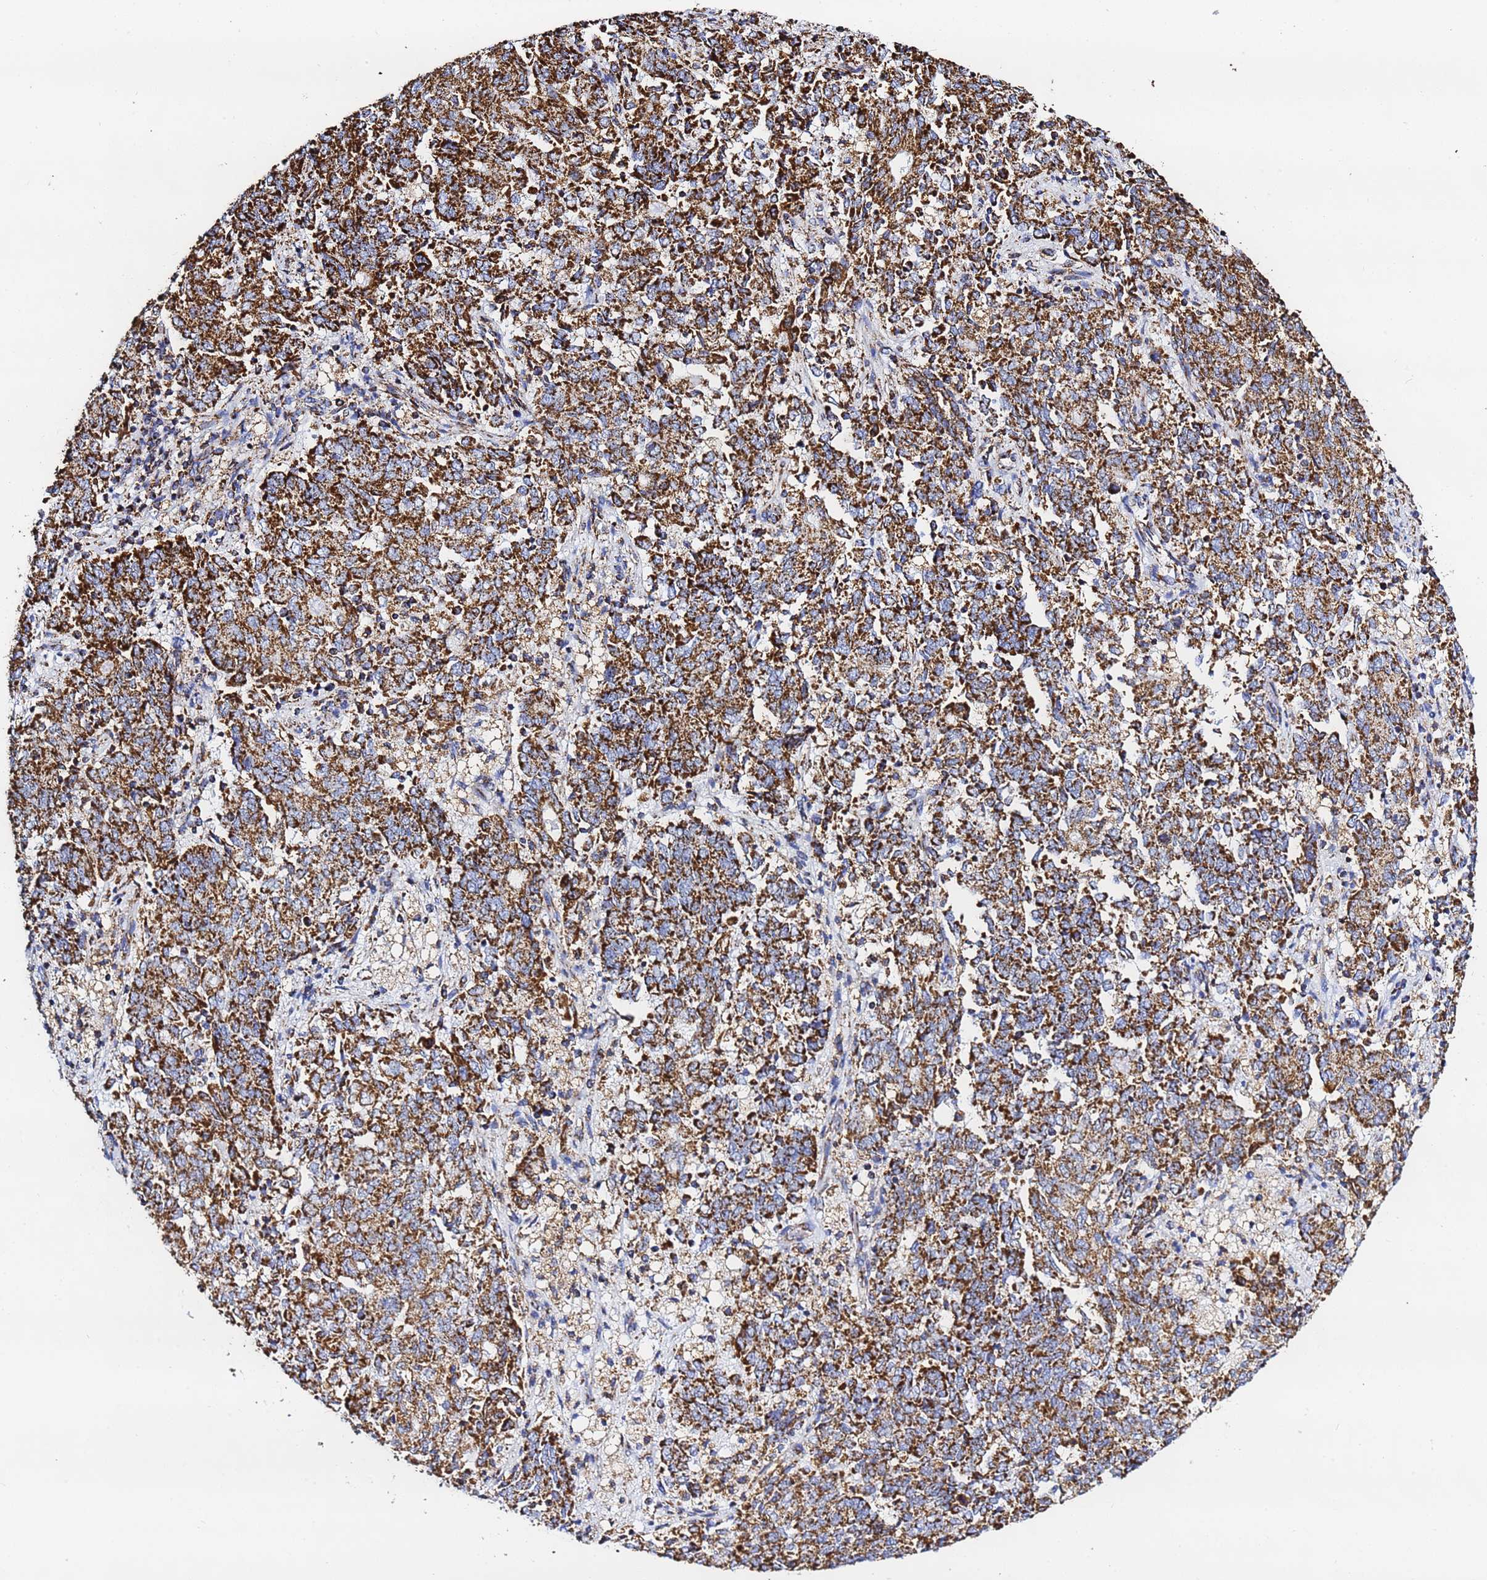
{"staining": {"intensity": "strong", "quantity": ">75%", "location": "cytoplasmic/membranous"}, "tissue": "endometrial cancer", "cell_type": "Tumor cells", "image_type": "cancer", "snomed": [{"axis": "morphology", "description": "Adenocarcinoma, NOS"}, {"axis": "topography", "description": "Endometrium"}], "caption": "Human adenocarcinoma (endometrial) stained with a protein marker shows strong staining in tumor cells.", "gene": "PHB2", "patient": {"sex": "female", "age": 80}}